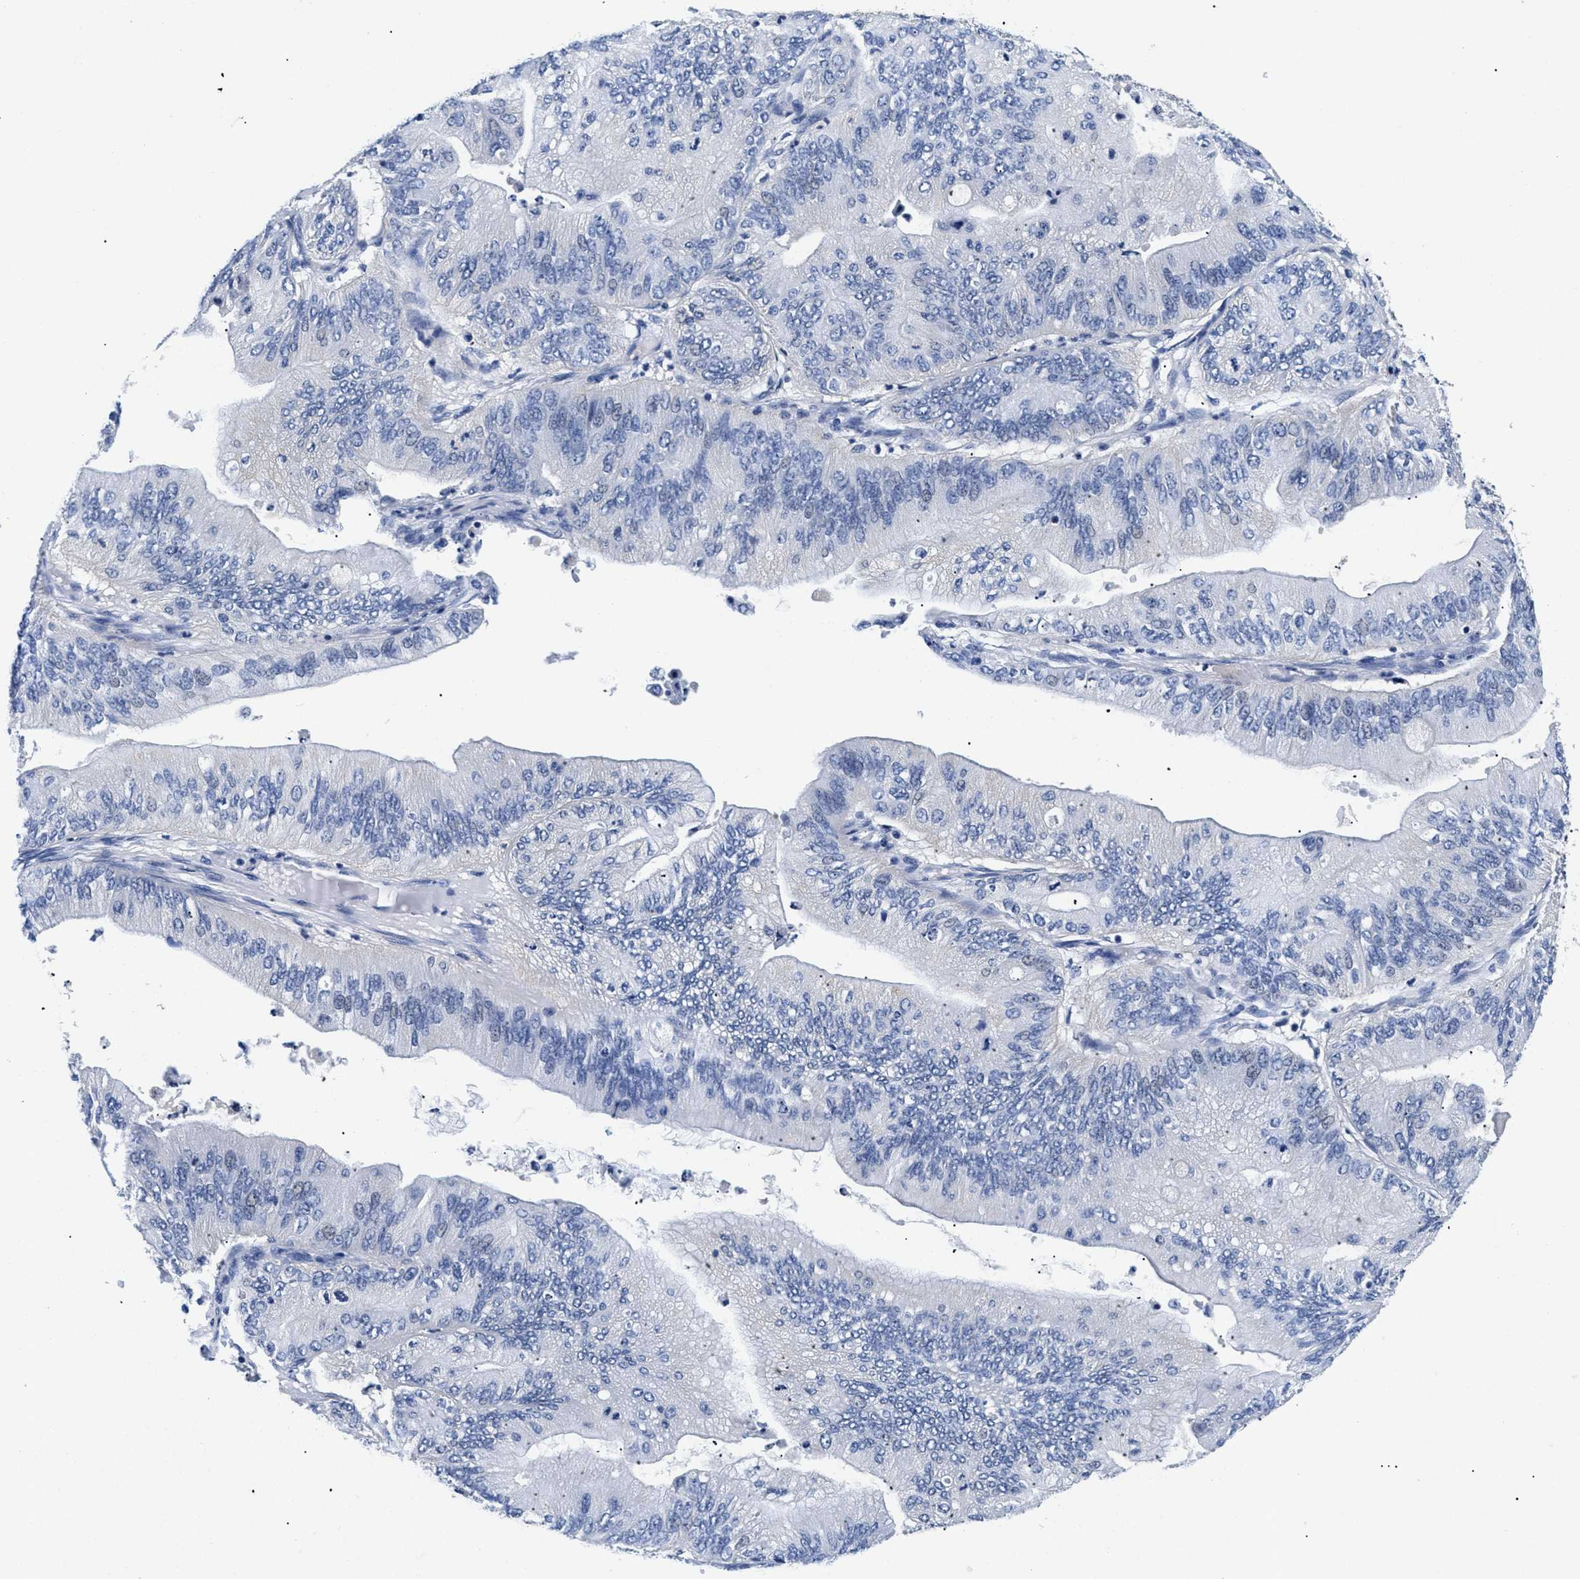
{"staining": {"intensity": "negative", "quantity": "none", "location": "none"}, "tissue": "ovarian cancer", "cell_type": "Tumor cells", "image_type": "cancer", "snomed": [{"axis": "morphology", "description": "Cystadenocarcinoma, mucinous, NOS"}, {"axis": "topography", "description": "Ovary"}], "caption": "A high-resolution photomicrograph shows IHC staining of mucinous cystadenocarcinoma (ovarian), which reveals no significant positivity in tumor cells.", "gene": "MEA1", "patient": {"sex": "female", "age": 61}}